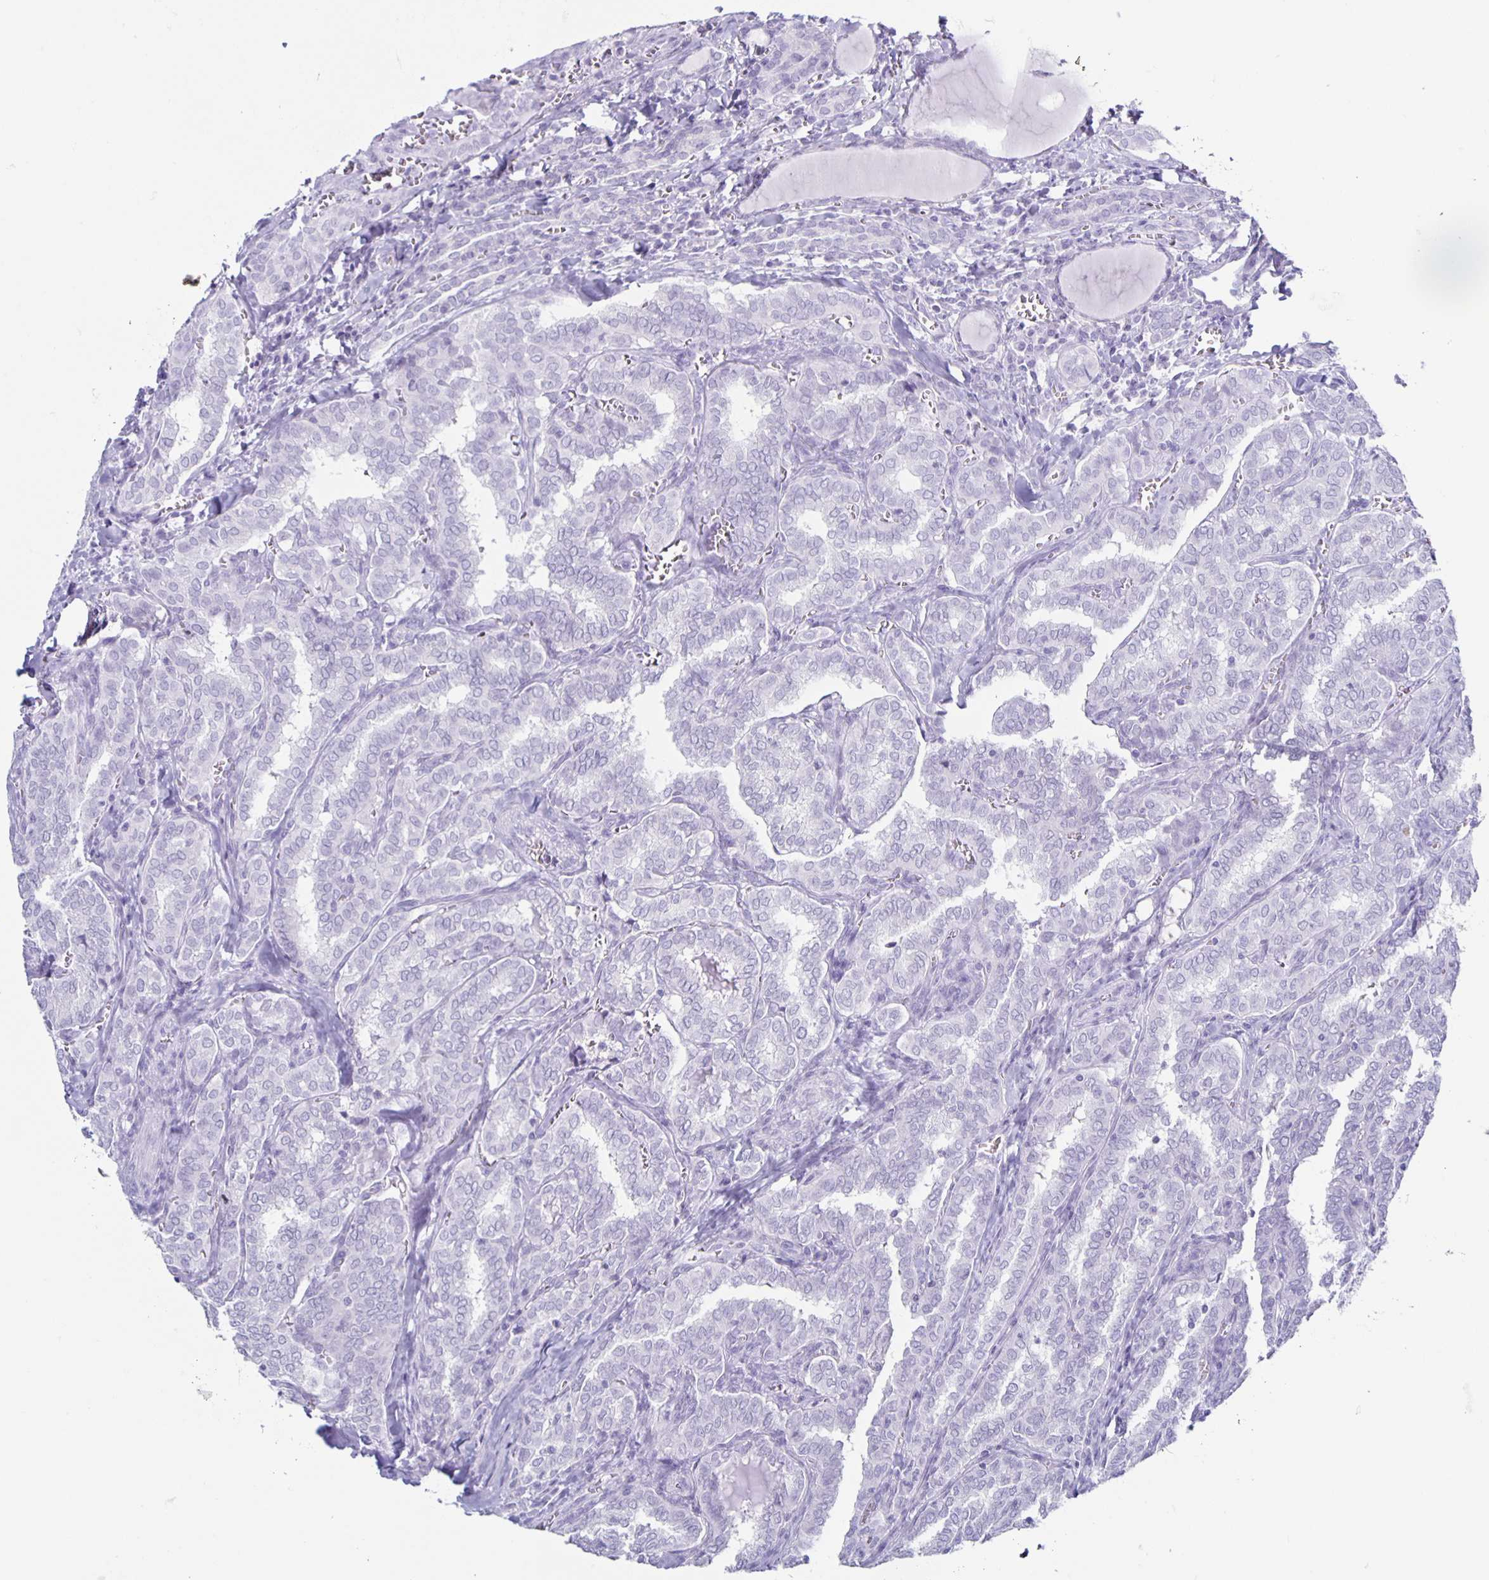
{"staining": {"intensity": "negative", "quantity": "none", "location": "none"}, "tissue": "thyroid cancer", "cell_type": "Tumor cells", "image_type": "cancer", "snomed": [{"axis": "morphology", "description": "Papillary adenocarcinoma, NOS"}, {"axis": "topography", "description": "Thyroid gland"}], "caption": "Immunohistochemical staining of human papillary adenocarcinoma (thyroid) exhibits no significant positivity in tumor cells.", "gene": "CT45A5", "patient": {"sex": "female", "age": 30}}